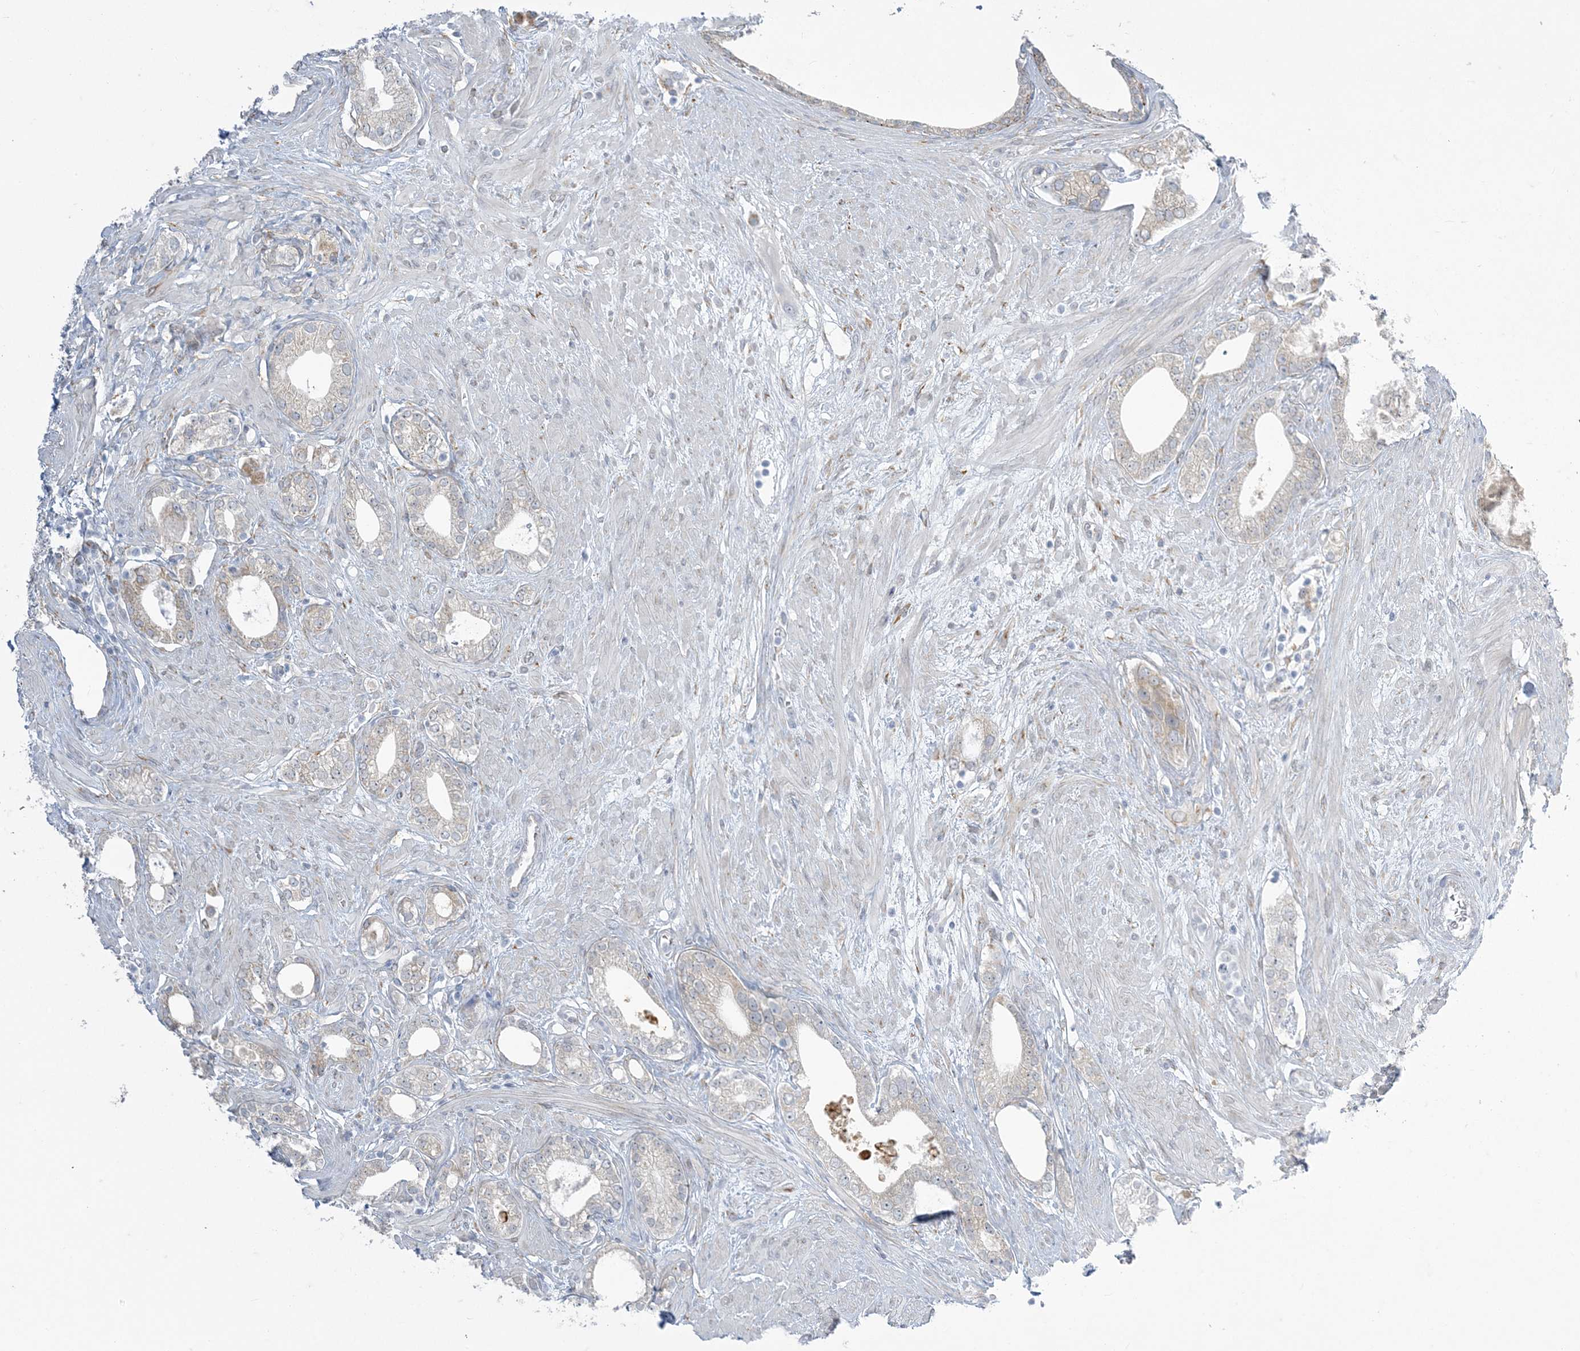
{"staining": {"intensity": "negative", "quantity": "none", "location": "none"}, "tissue": "prostate cancer", "cell_type": "Tumor cells", "image_type": "cancer", "snomed": [{"axis": "morphology", "description": "Adenocarcinoma, High grade"}, {"axis": "topography", "description": "Prostate"}], "caption": "A histopathology image of prostate adenocarcinoma (high-grade) stained for a protein reveals no brown staining in tumor cells. (DAB IHC, high magnification).", "gene": "ZC3H6", "patient": {"sex": "male", "age": 63}}